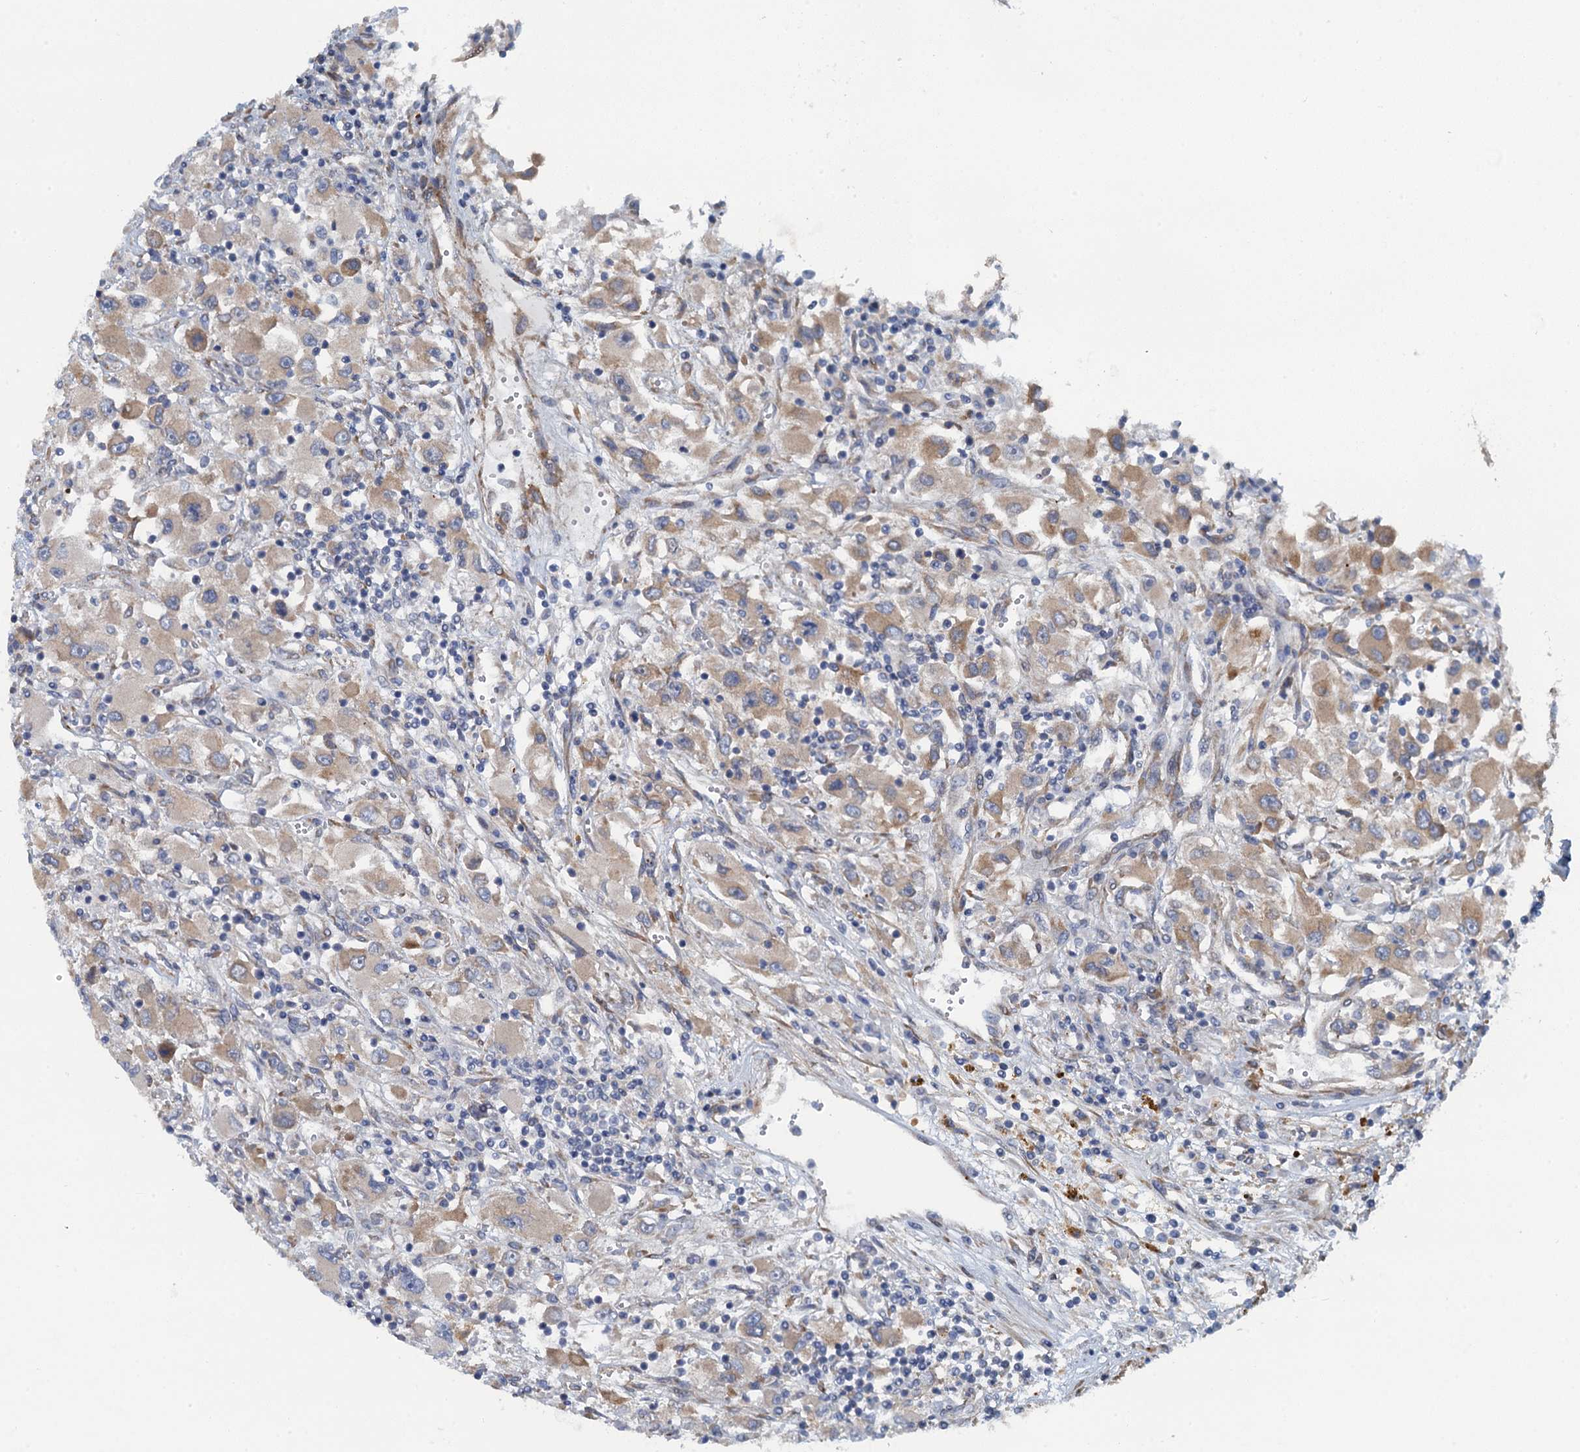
{"staining": {"intensity": "moderate", "quantity": ">75%", "location": "cytoplasmic/membranous"}, "tissue": "renal cancer", "cell_type": "Tumor cells", "image_type": "cancer", "snomed": [{"axis": "morphology", "description": "Adenocarcinoma, NOS"}, {"axis": "topography", "description": "Kidney"}], "caption": "Renal cancer stained with DAB (3,3'-diaminobenzidine) immunohistochemistry demonstrates medium levels of moderate cytoplasmic/membranous expression in about >75% of tumor cells. The protein is shown in brown color, while the nuclei are stained blue.", "gene": "POGLUT3", "patient": {"sex": "female", "age": 52}}